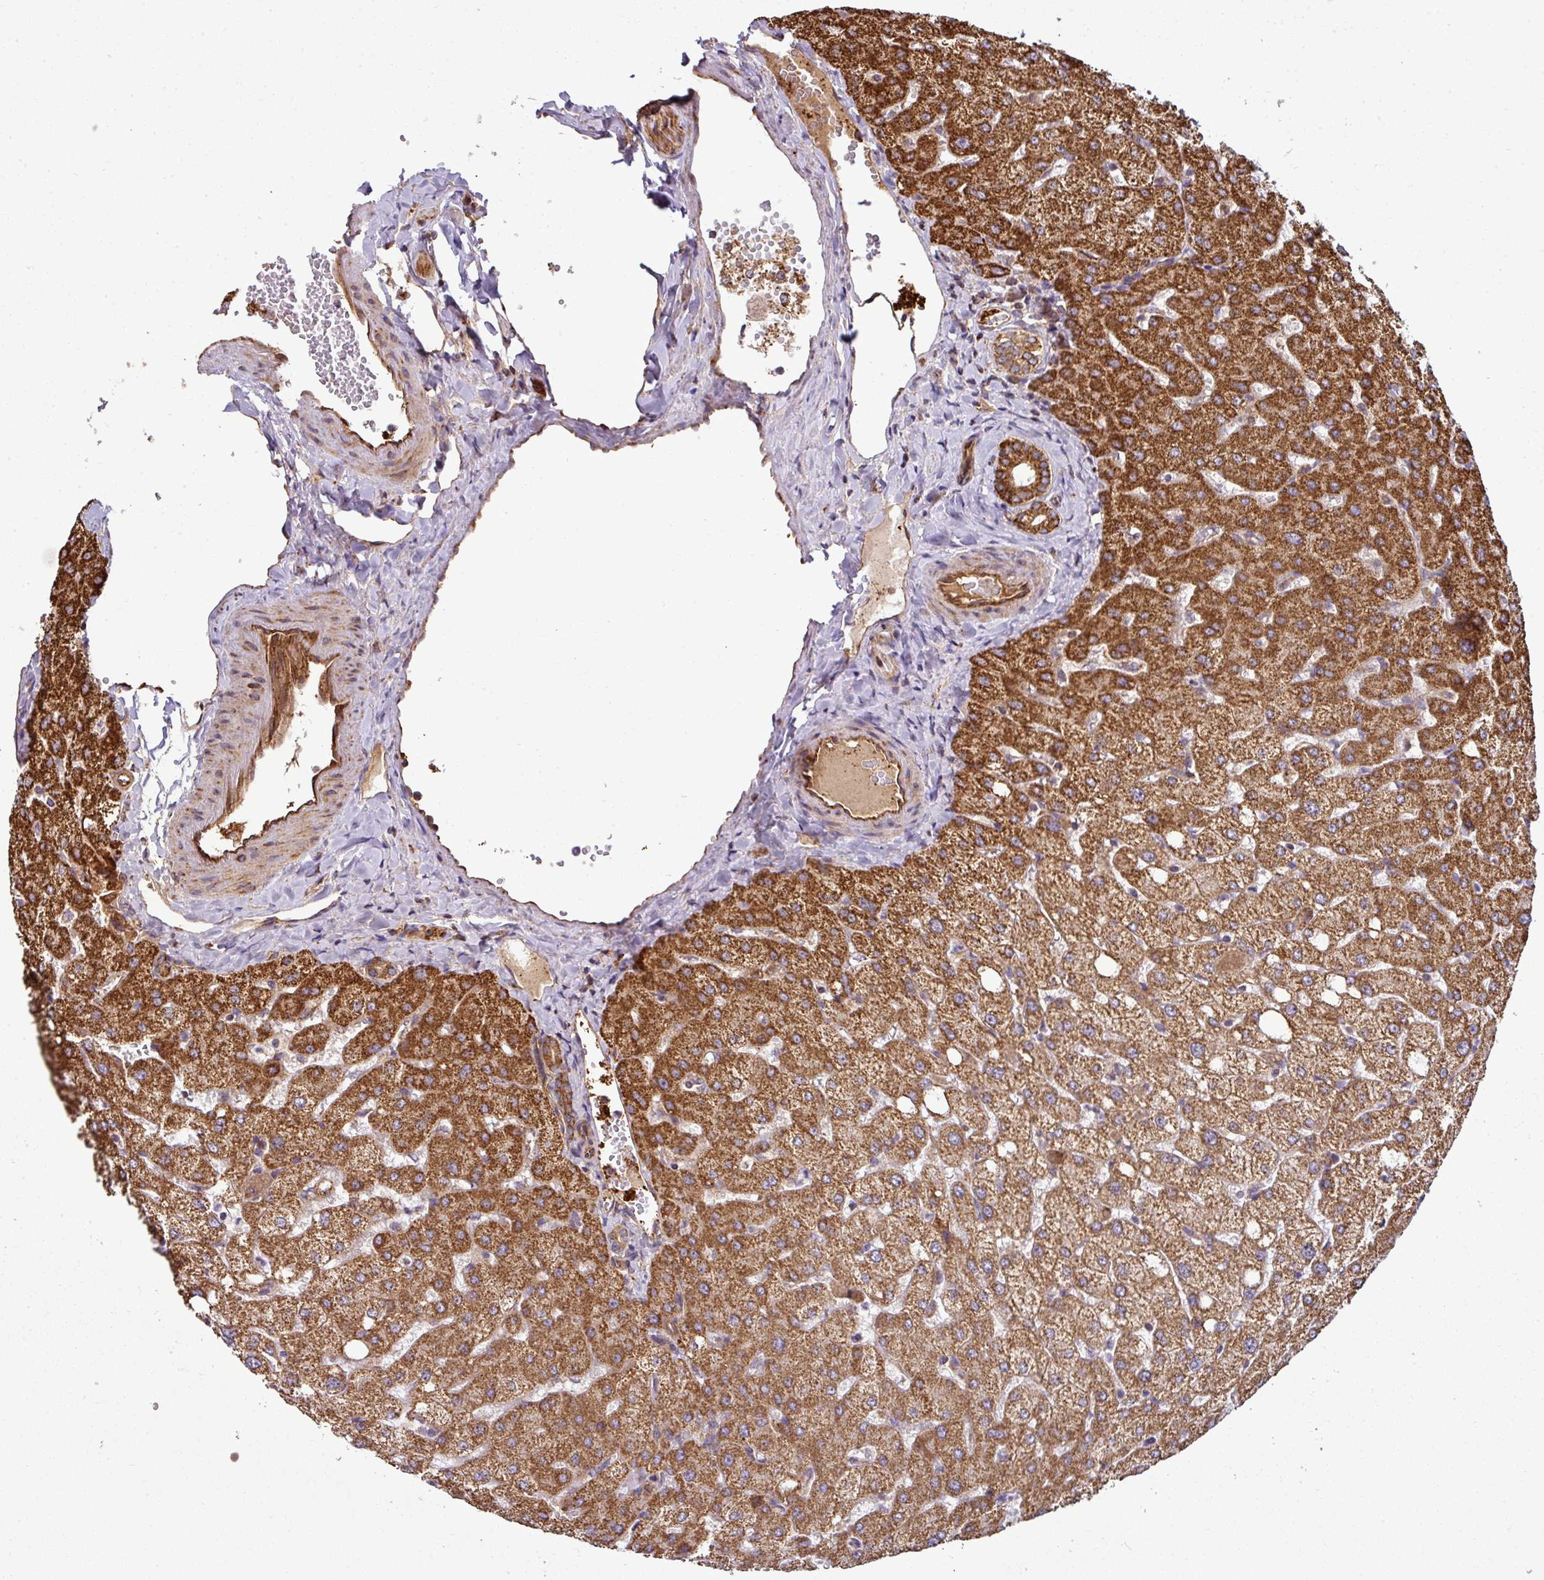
{"staining": {"intensity": "moderate", "quantity": ">75%", "location": "cytoplasmic/membranous"}, "tissue": "liver", "cell_type": "Cholangiocytes", "image_type": "normal", "snomed": [{"axis": "morphology", "description": "Normal tissue, NOS"}, {"axis": "topography", "description": "Liver"}], "caption": "Human liver stained for a protein (brown) displays moderate cytoplasmic/membranous positive expression in about >75% of cholangiocytes.", "gene": "PRELID3B", "patient": {"sex": "female", "age": 54}}